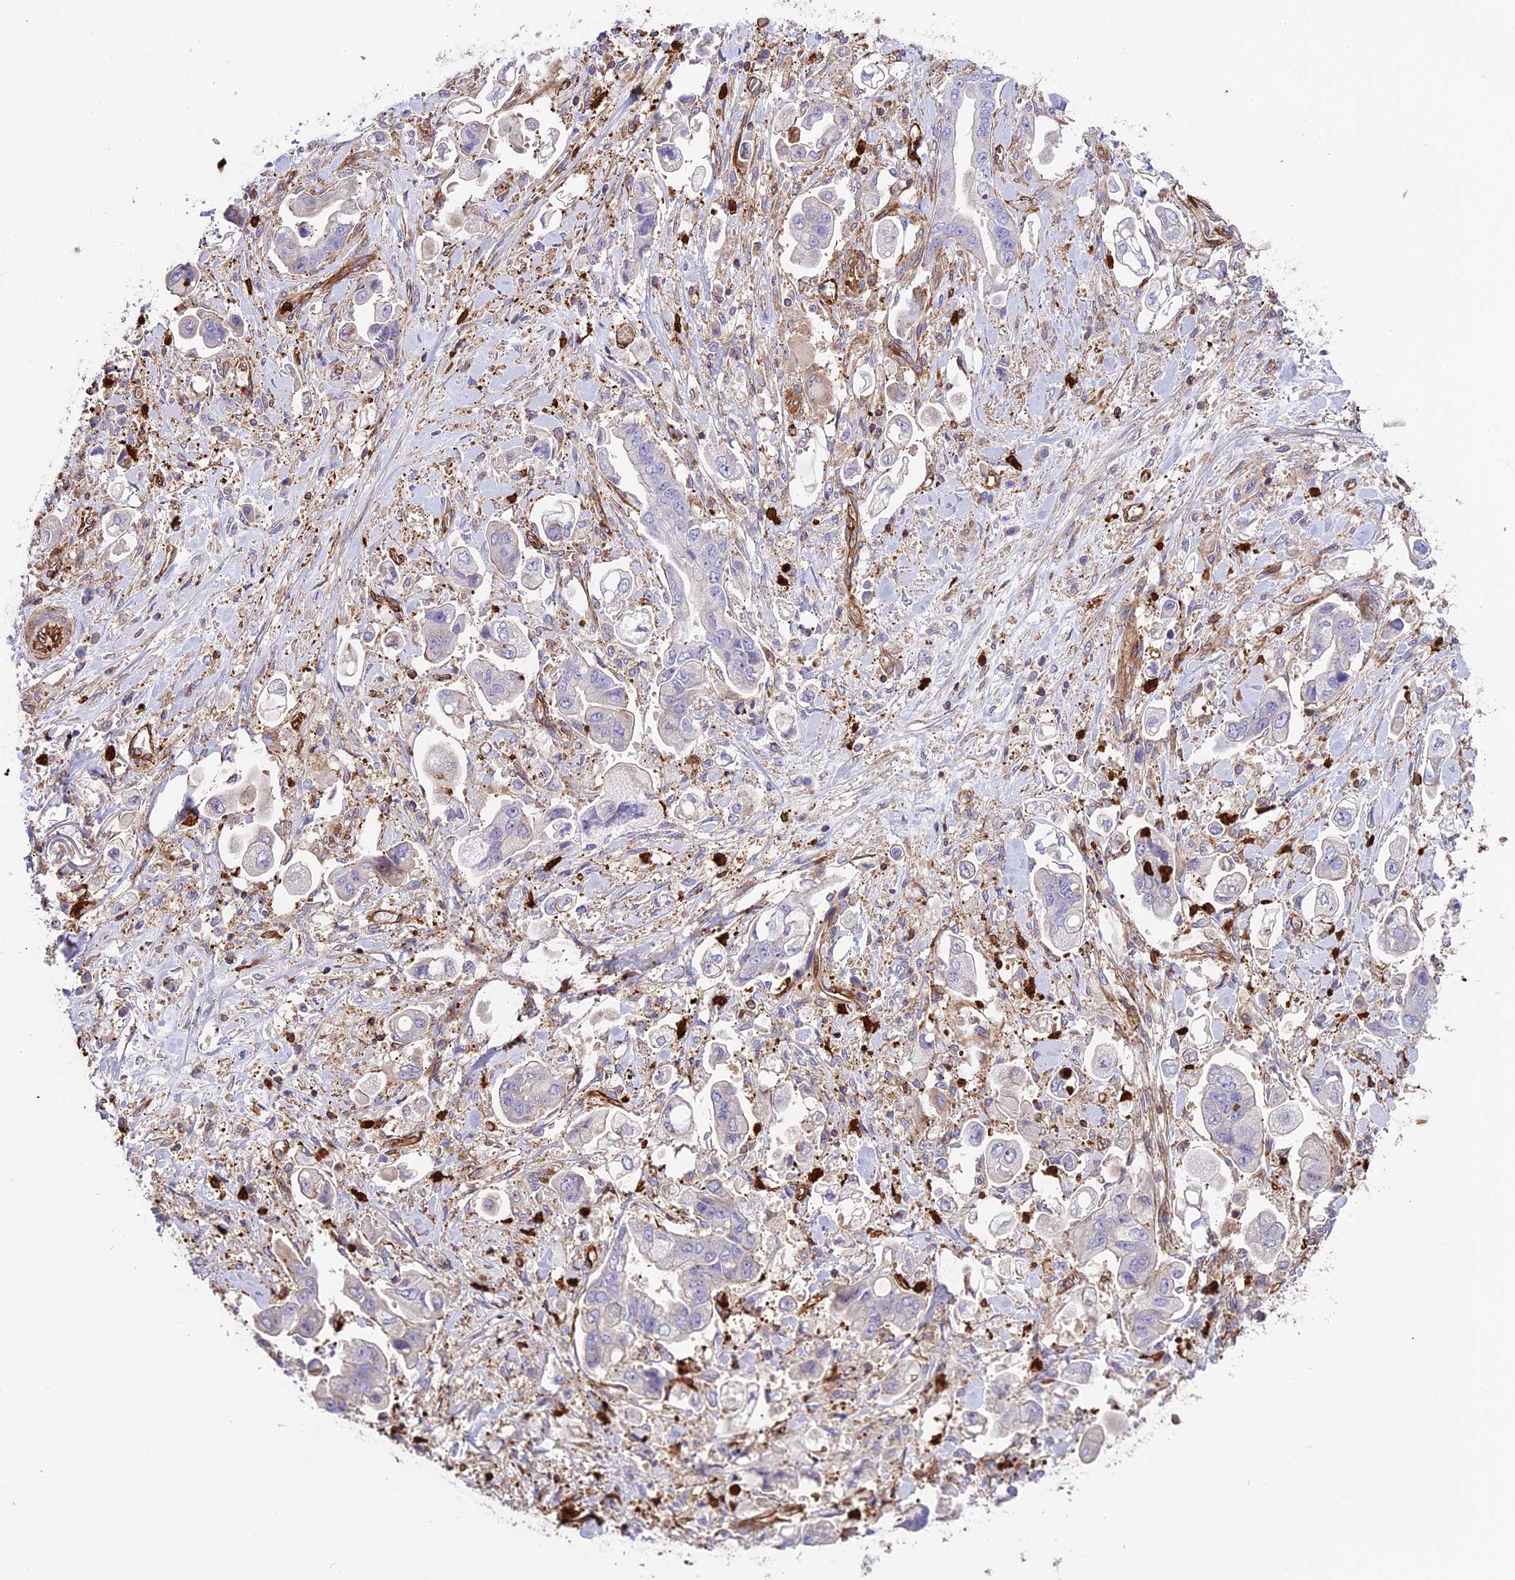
{"staining": {"intensity": "negative", "quantity": "none", "location": "none"}, "tissue": "stomach cancer", "cell_type": "Tumor cells", "image_type": "cancer", "snomed": [{"axis": "morphology", "description": "Adenocarcinoma, NOS"}, {"axis": "topography", "description": "Stomach"}], "caption": "This is an immunohistochemistry (IHC) photomicrograph of human adenocarcinoma (stomach). There is no positivity in tumor cells.", "gene": "CD99L2", "patient": {"sex": "male", "age": 62}}